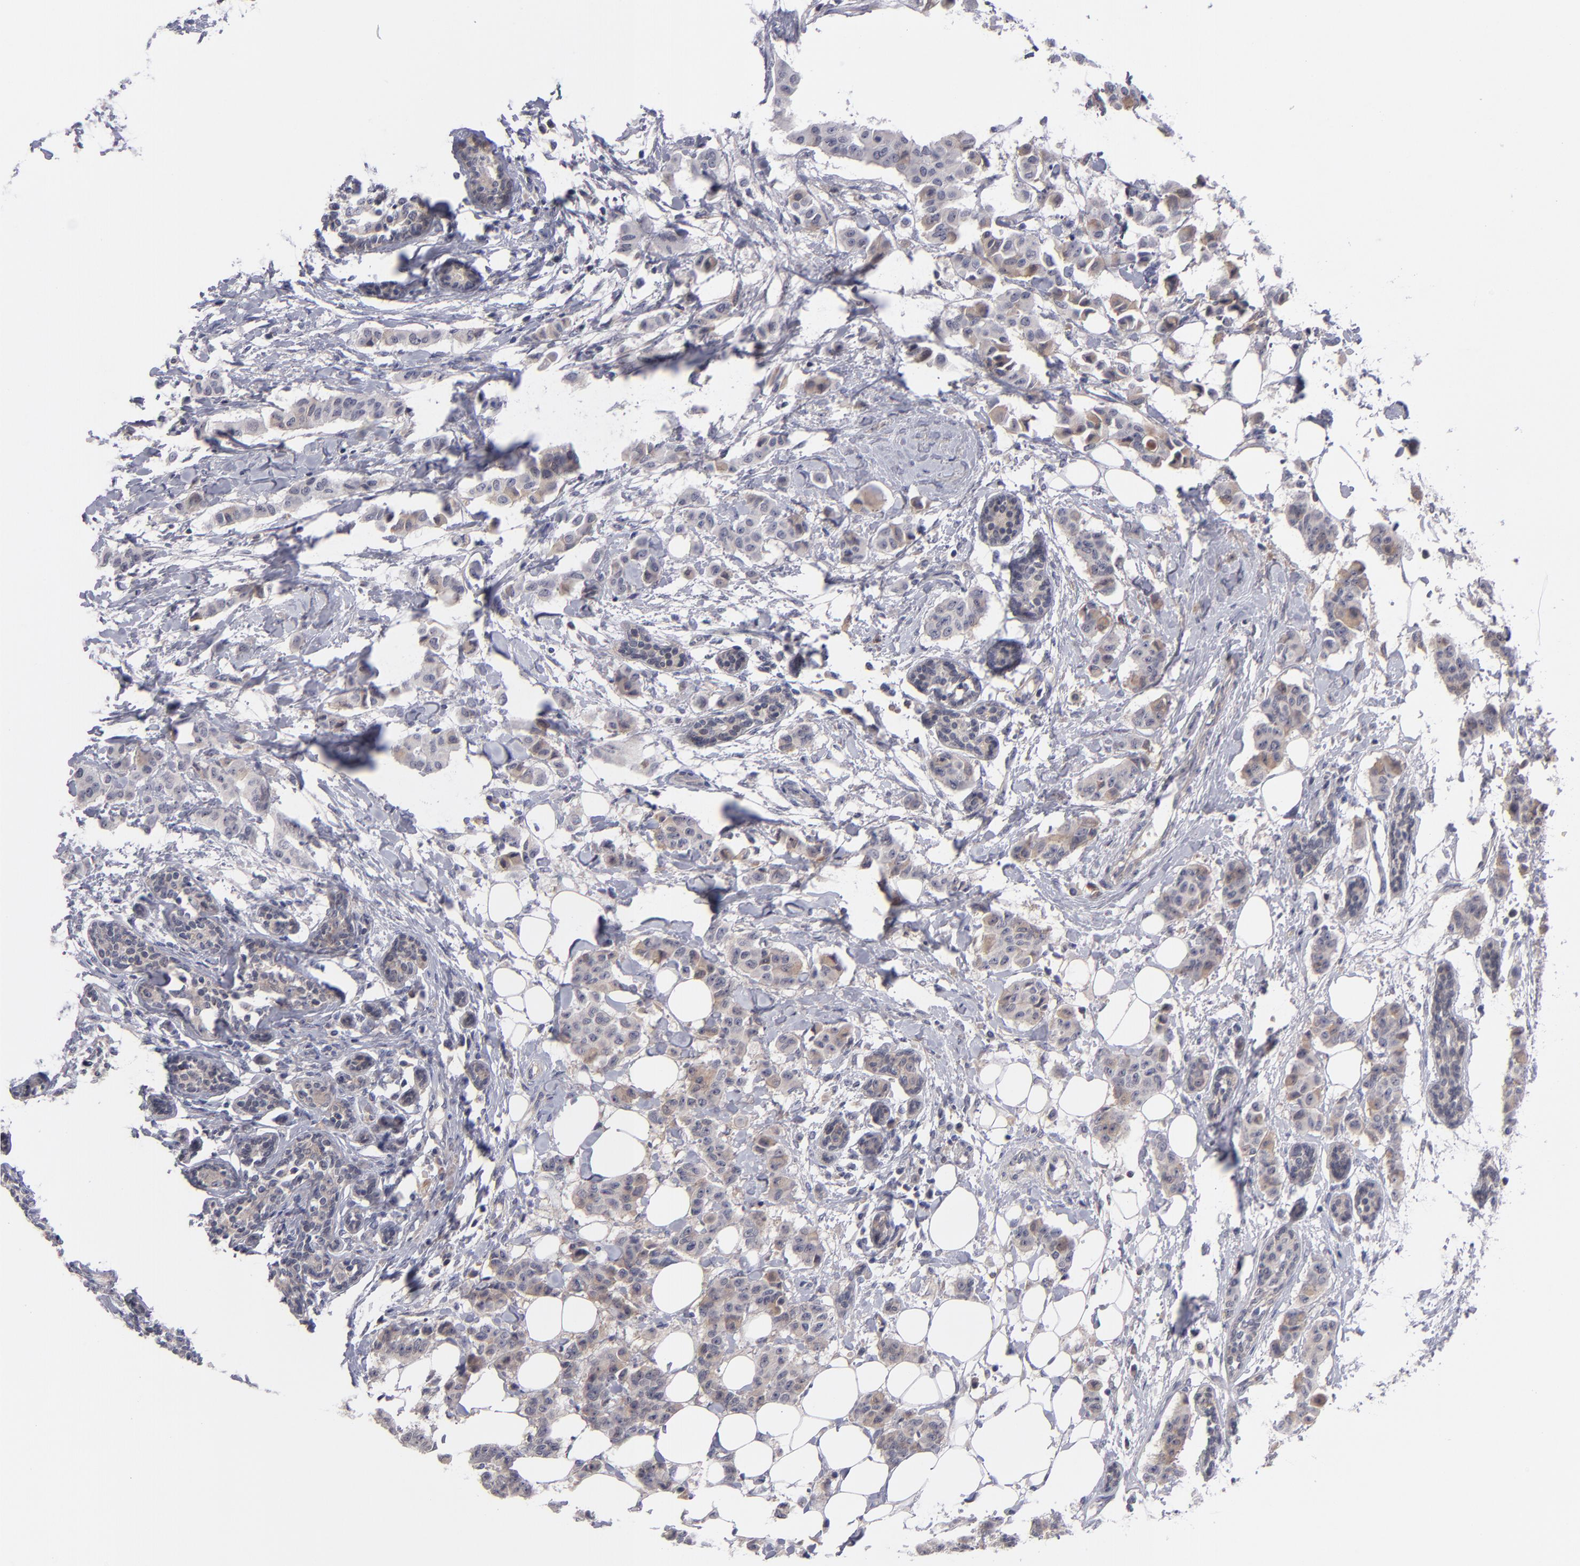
{"staining": {"intensity": "weak", "quantity": "25%-75%", "location": "cytoplasmic/membranous"}, "tissue": "breast cancer", "cell_type": "Tumor cells", "image_type": "cancer", "snomed": [{"axis": "morphology", "description": "Duct carcinoma"}, {"axis": "topography", "description": "Breast"}], "caption": "An IHC image of tumor tissue is shown. Protein staining in brown labels weak cytoplasmic/membranous positivity in breast cancer (intraductal carcinoma) within tumor cells. (DAB (3,3'-diaminobenzidine) IHC with brightfield microscopy, high magnification).", "gene": "ITIH4", "patient": {"sex": "female", "age": 40}}